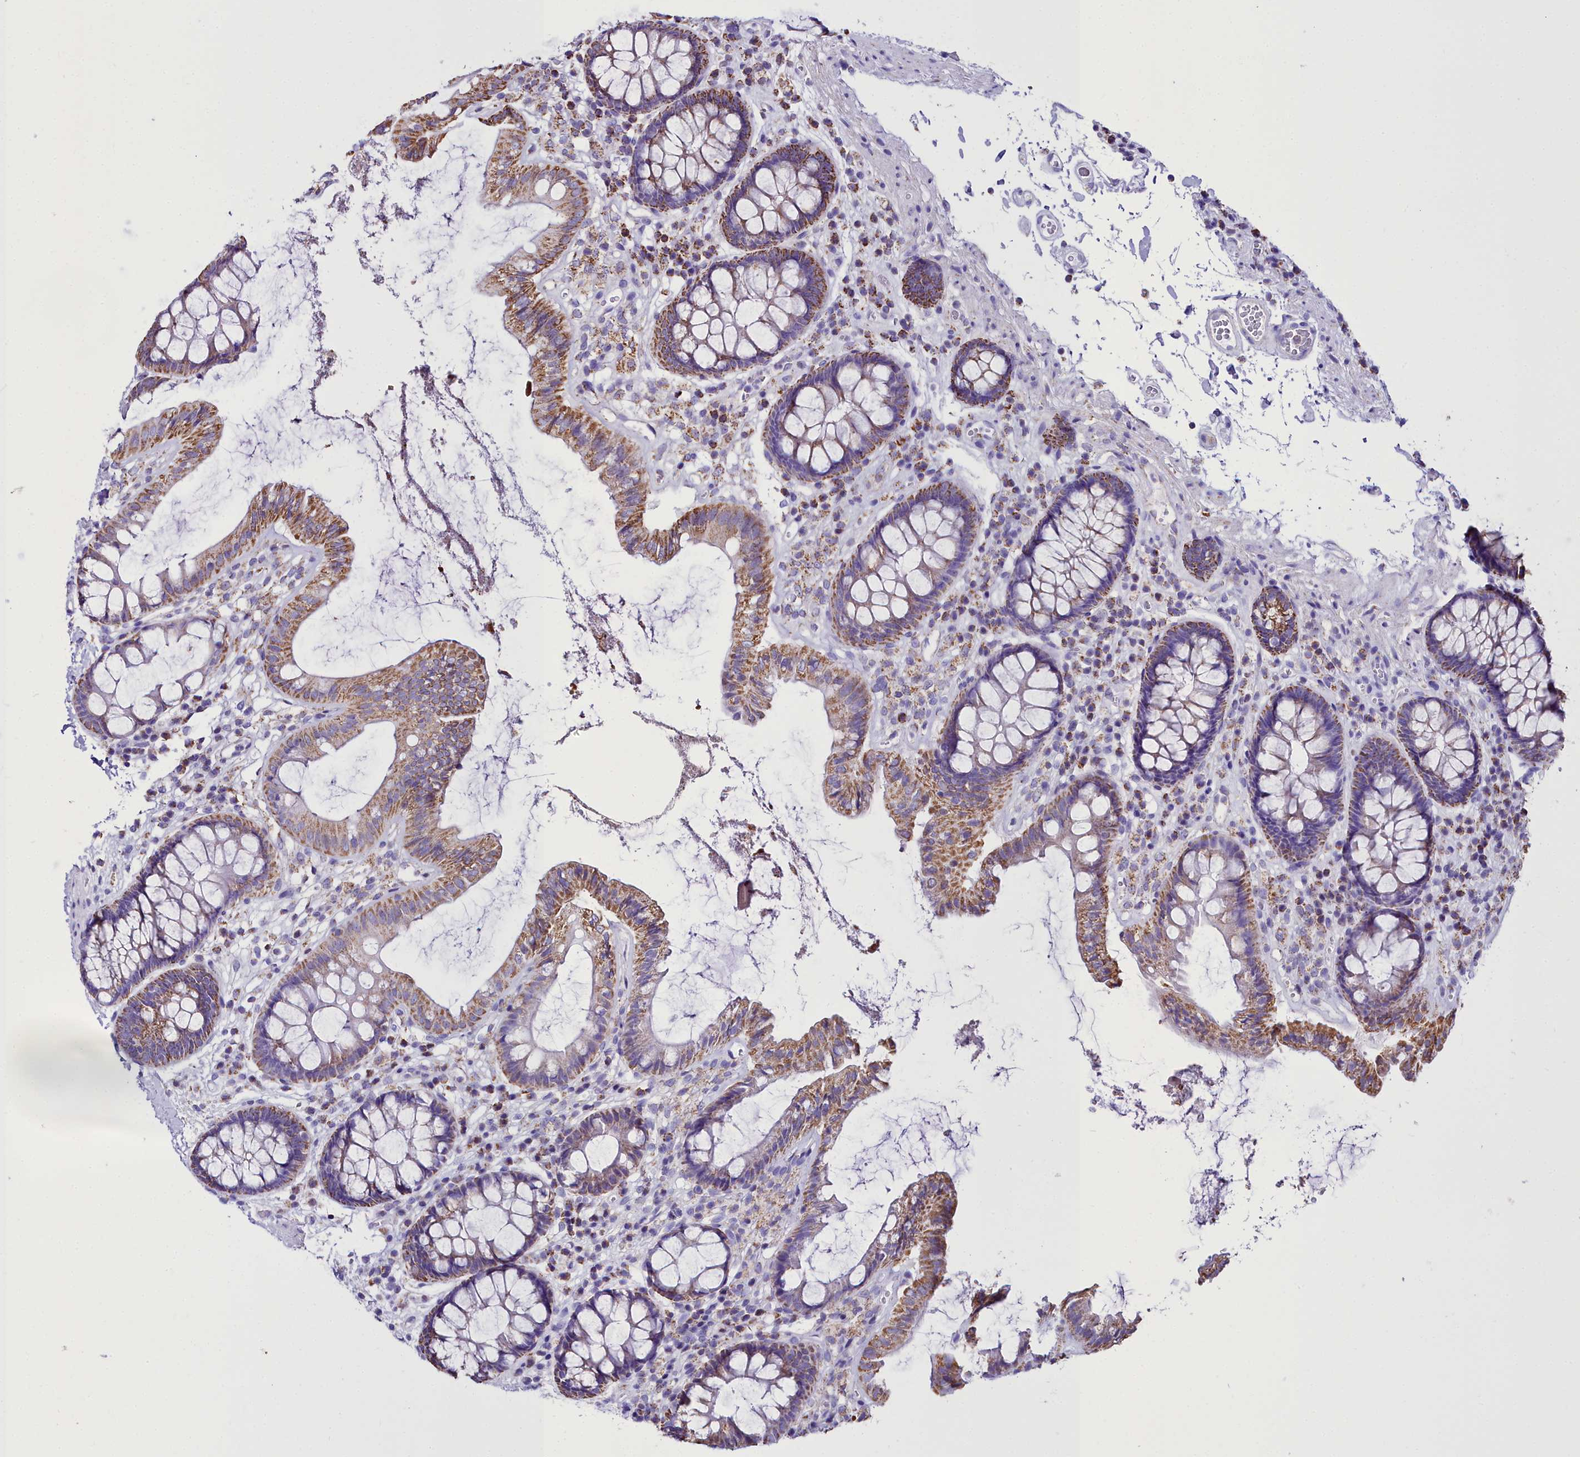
{"staining": {"intensity": "negative", "quantity": "none", "location": "none"}, "tissue": "colon", "cell_type": "Endothelial cells", "image_type": "normal", "snomed": [{"axis": "morphology", "description": "Normal tissue, NOS"}, {"axis": "topography", "description": "Colon"}], "caption": "Immunohistochemical staining of normal colon demonstrates no significant staining in endothelial cells. (DAB (3,3'-diaminobenzidine) immunohistochemistry (IHC) with hematoxylin counter stain).", "gene": "WDFY3", "patient": {"sex": "male", "age": 84}}